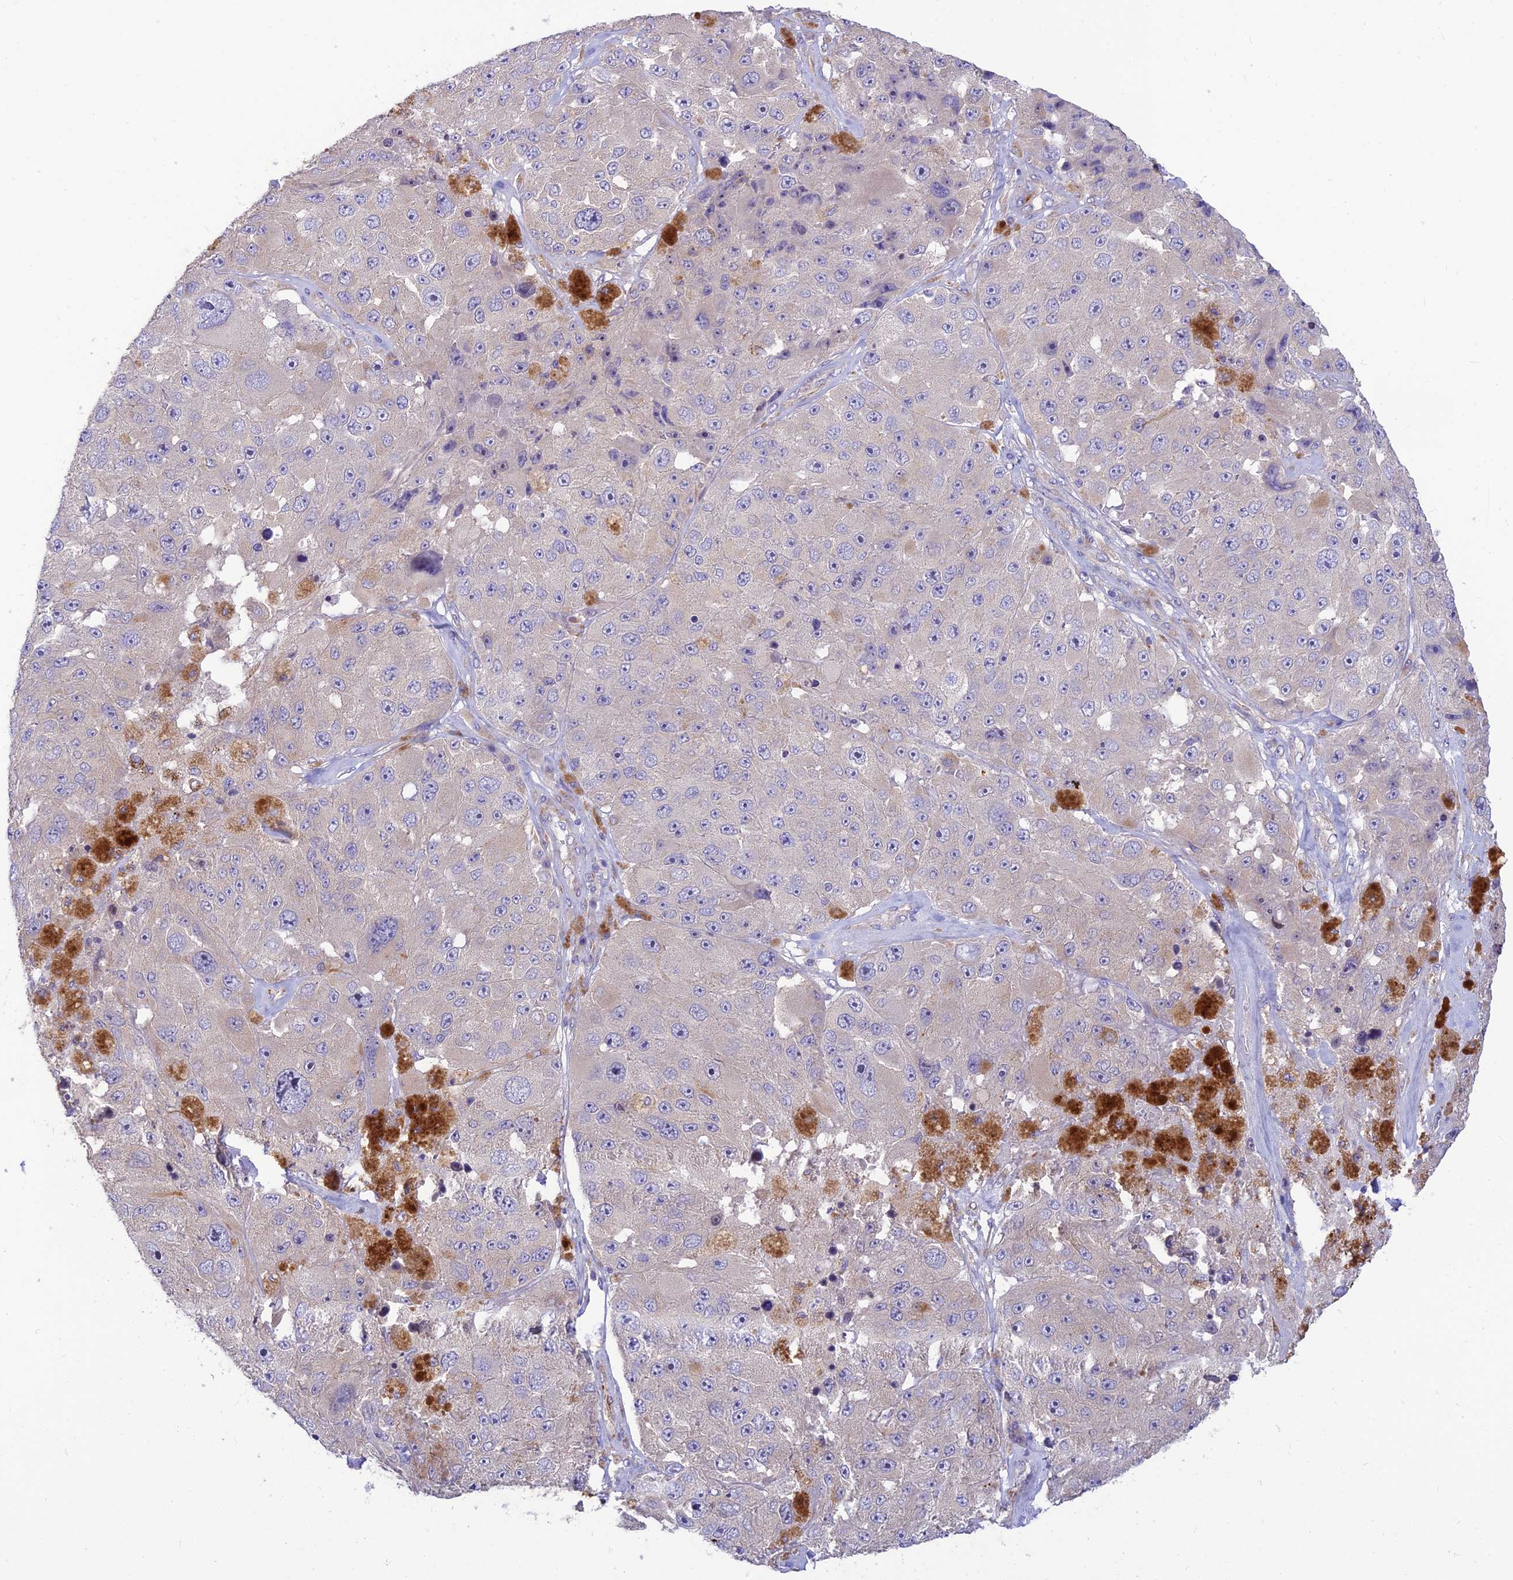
{"staining": {"intensity": "negative", "quantity": "none", "location": "none"}, "tissue": "melanoma", "cell_type": "Tumor cells", "image_type": "cancer", "snomed": [{"axis": "morphology", "description": "Malignant melanoma, Metastatic site"}, {"axis": "topography", "description": "Lymph node"}], "caption": "There is no significant expression in tumor cells of melanoma.", "gene": "ST8SIA5", "patient": {"sex": "male", "age": 62}}